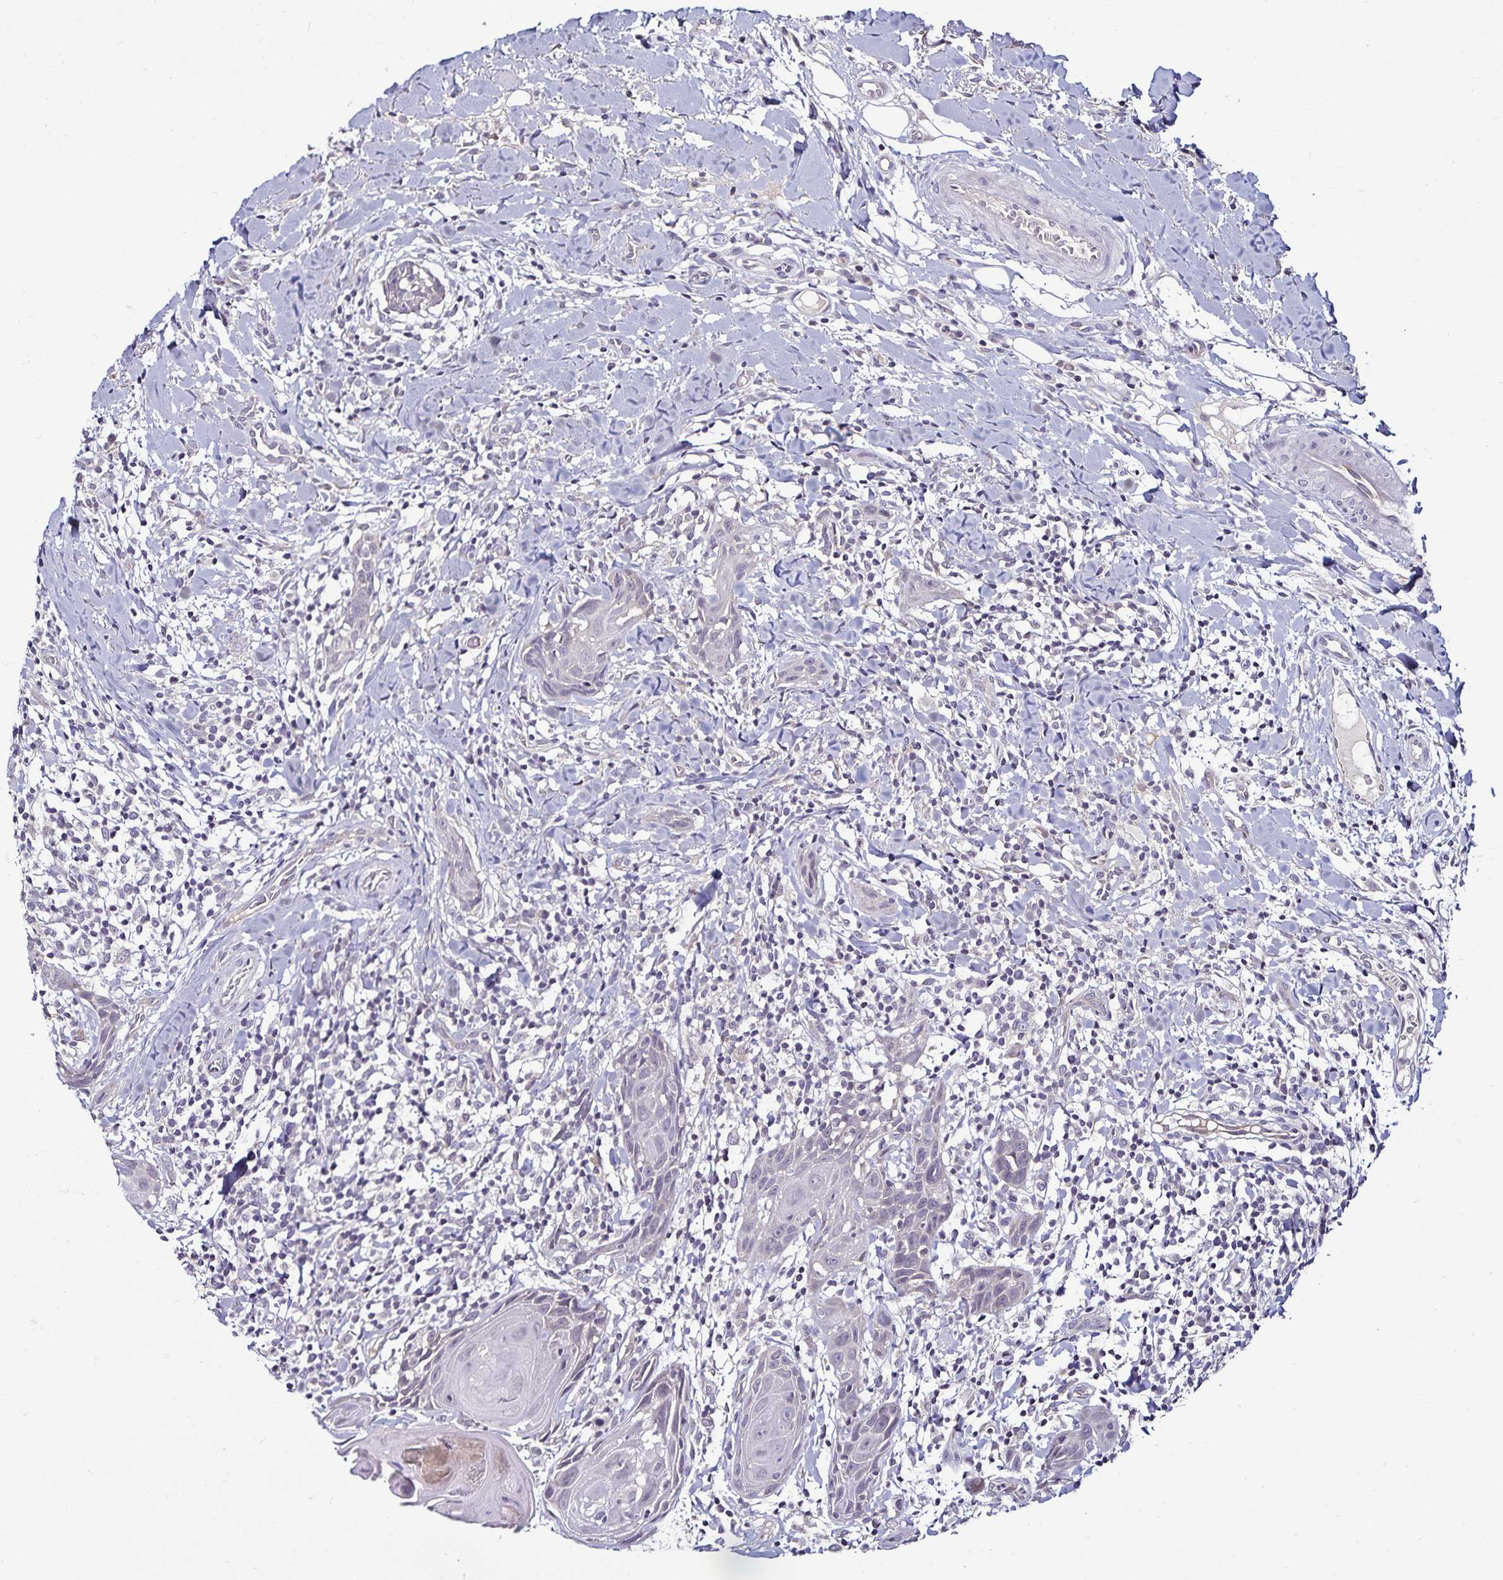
{"staining": {"intensity": "negative", "quantity": "none", "location": "none"}, "tissue": "head and neck cancer", "cell_type": "Tumor cells", "image_type": "cancer", "snomed": [{"axis": "morphology", "description": "Squamous cell carcinoma, NOS"}, {"axis": "topography", "description": "Oral tissue"}, {"axis": "topography", "description": "Head-Neck"}], "caption": "This is an immunohistochemistry (IHC) photomicrograph of human squamous cell carcinoma (head and neck). There is no staining in tumor cells.", "gene": "ACSL5", "patient": {"sex": "male", "age": 49}}